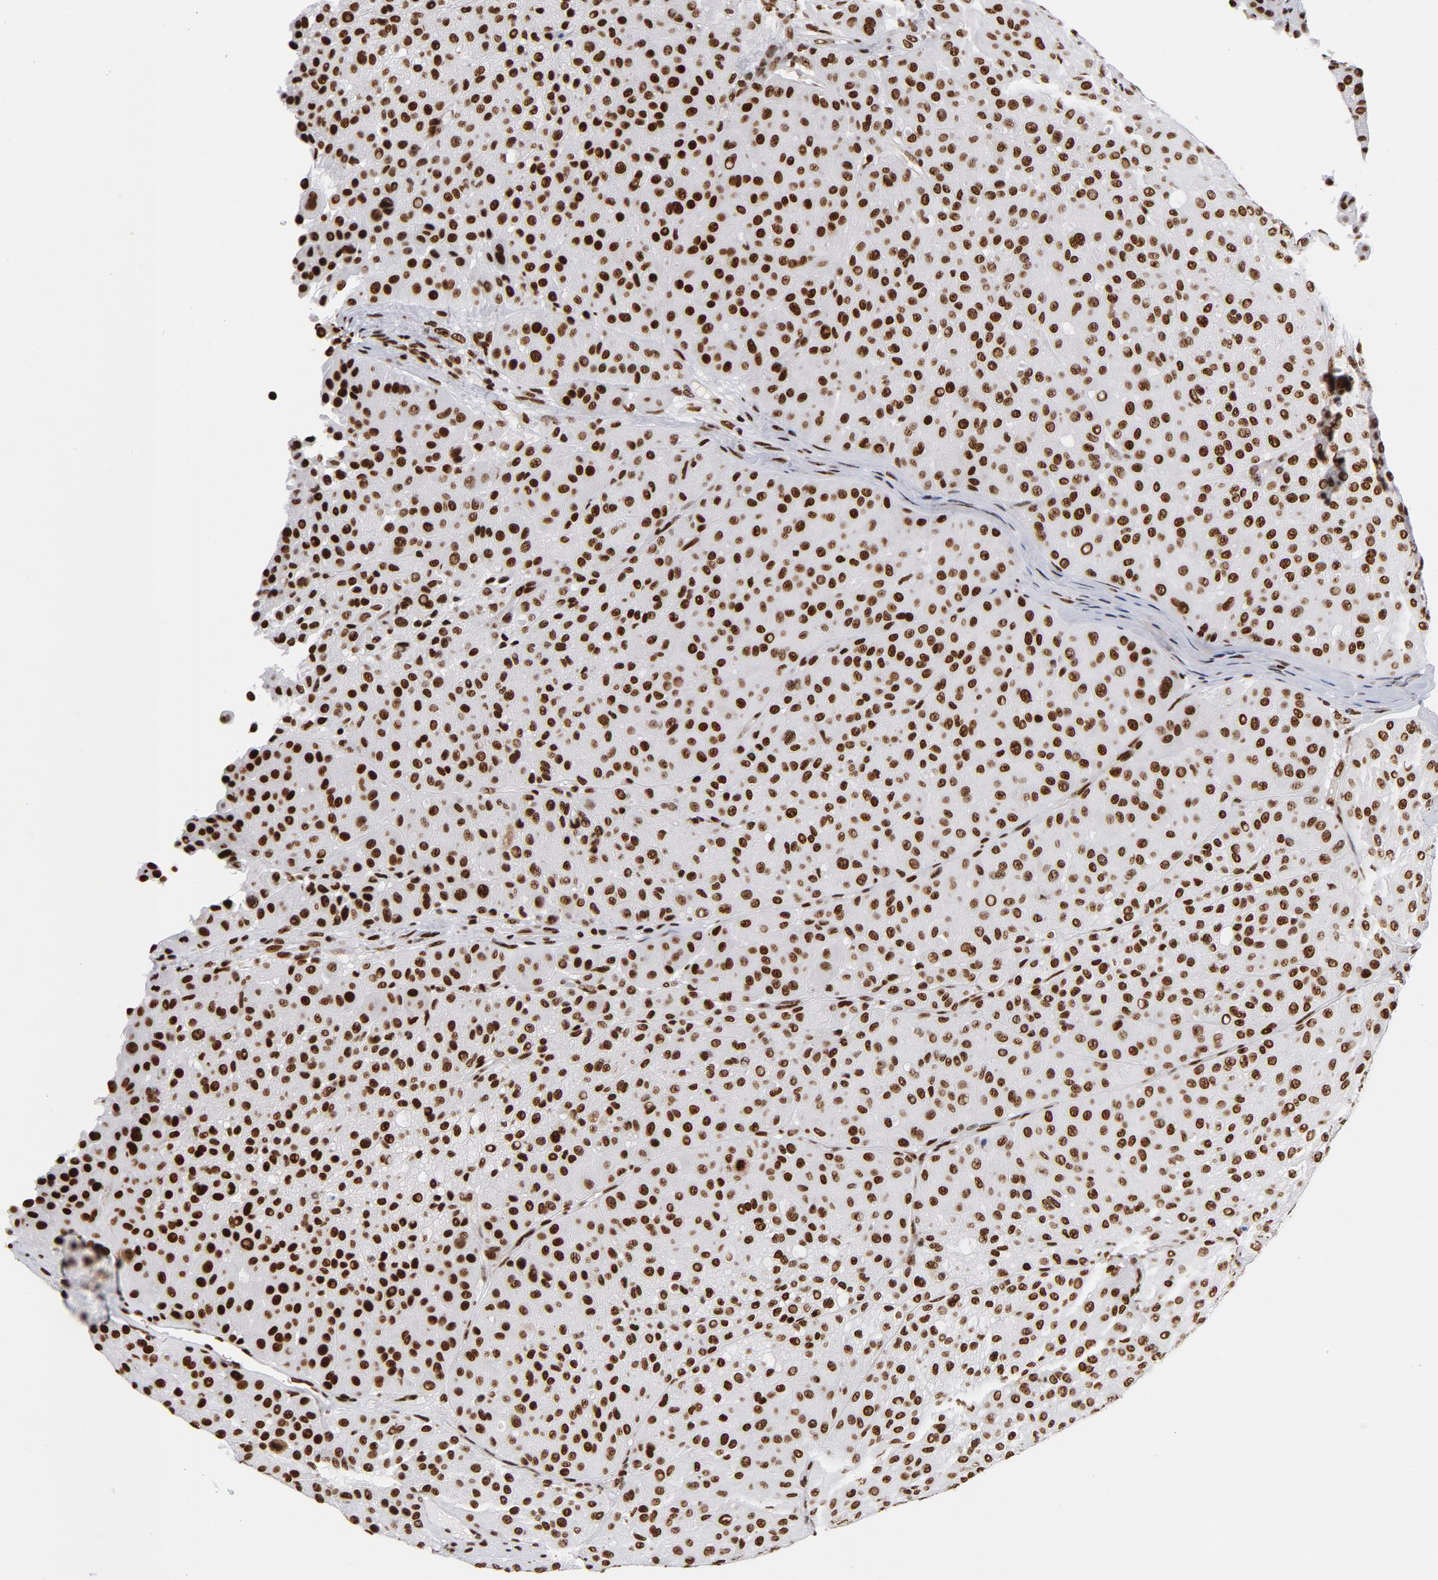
{"staining": {"intensity": "strong", "quantity": ">75%", "location": "nuclear"}, "tissue": "melanoma", "cell_type": "Tumor cells", "image_type": "cancer", "snomed": [{"axis": "morphology", "description": "Normal tissue, NOS"}, {"axis": "morphology", "description": "Malignant melanoma, Metastatic site"}, {"axis": "topography", "description": "Skin"}], "caption": "The image reveals staining of malignant melanoma (metastatic site), revealing strong nuclear protein positivity (brown color) within tumor cells.", "gene": "TOP2B", "patient": {"sex": "male", "age": 41}}